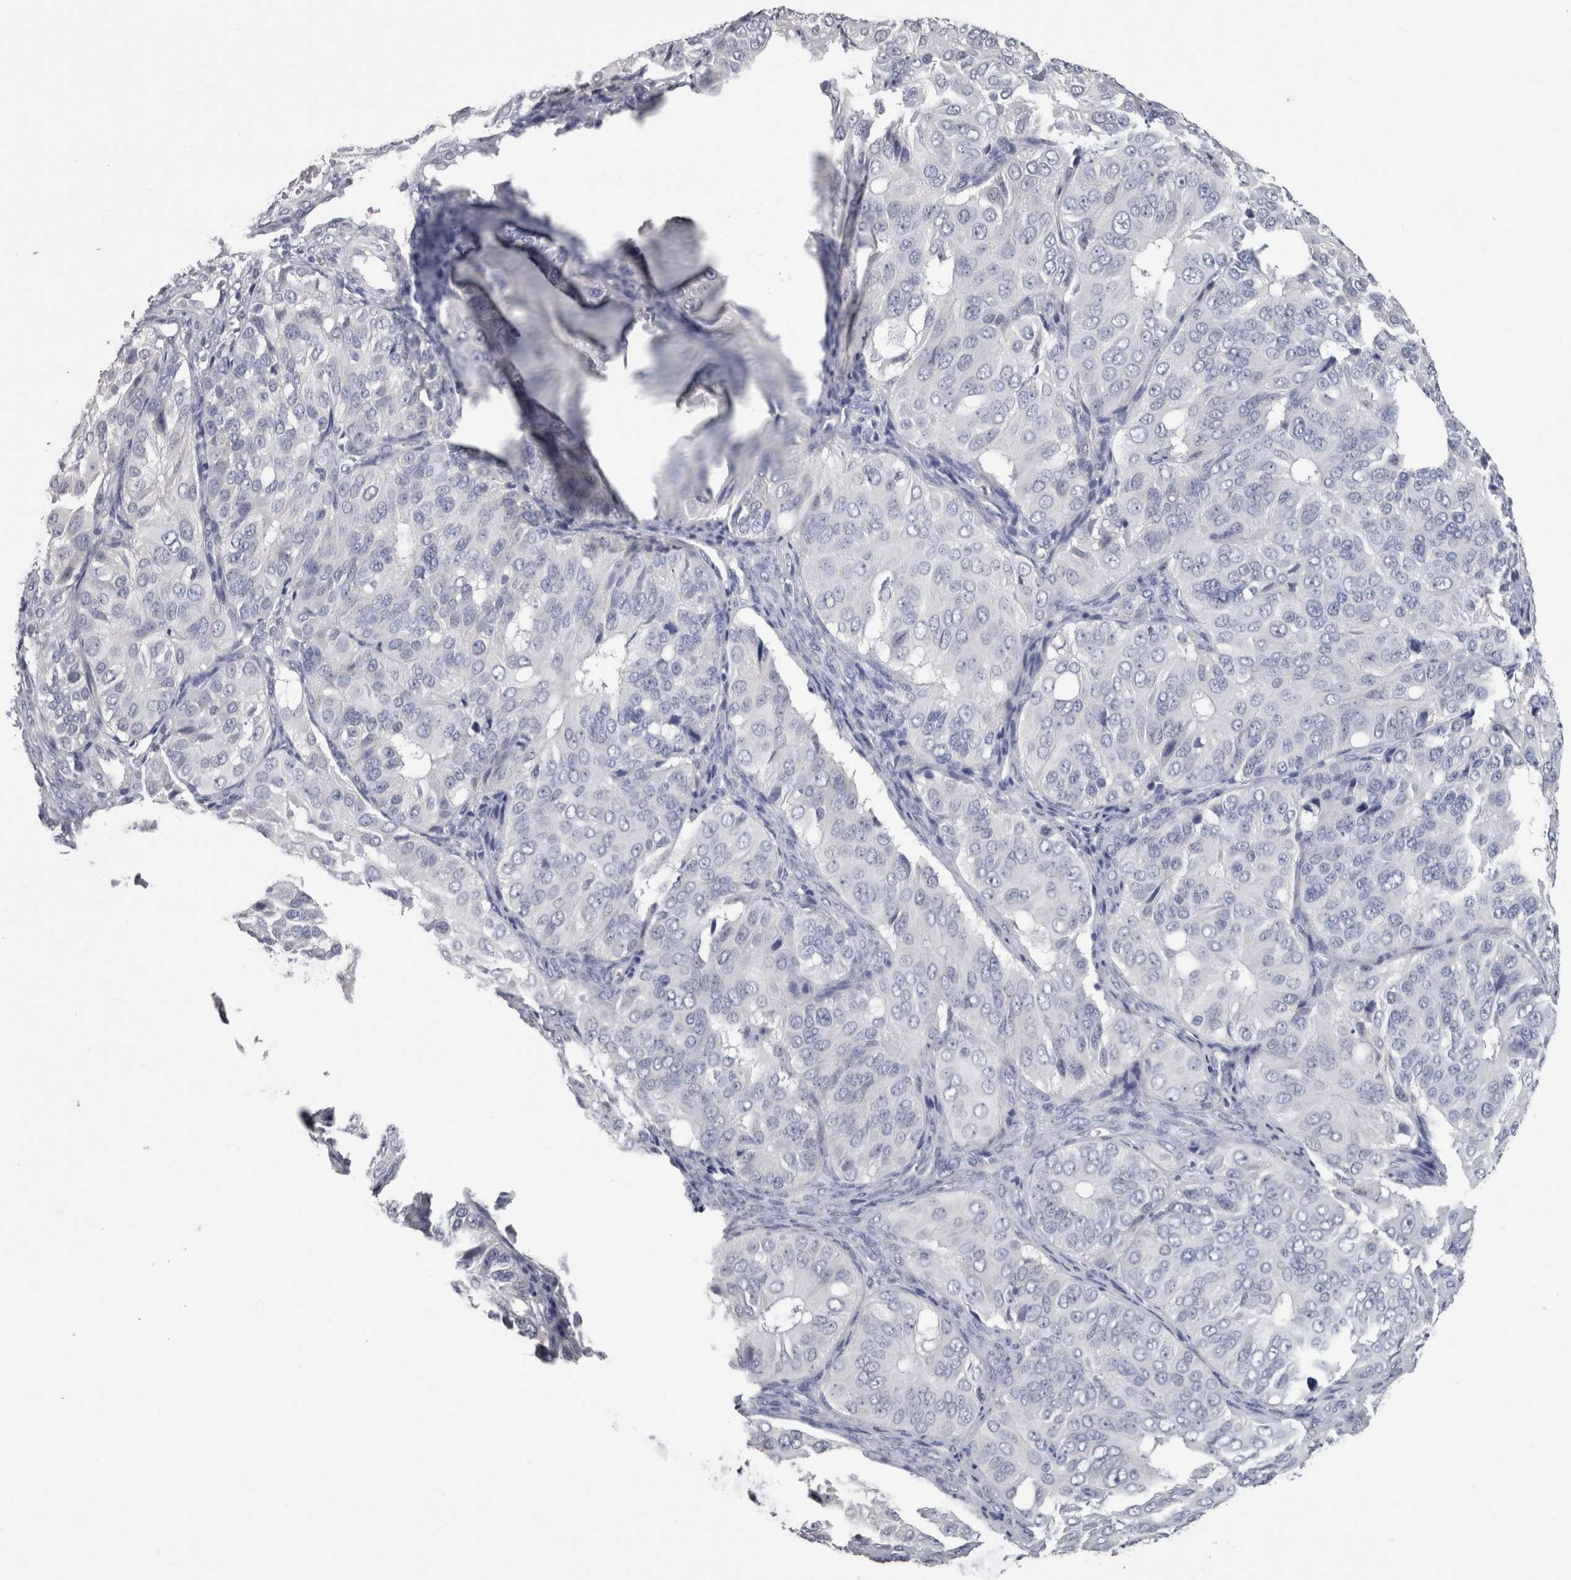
{"staining": {"intensity": "negative", "quantity": "none", "location": "none"}, "tissue": "ovarian cancer", "cell_type": "Tumor cells", "image_type": "cancer", "snomed": [{"axis": "morphology", "description": "Carcinoma, endometroid"}, {"axis": "topography", "description": "Ovary"}], "caption": "The image exhibits no staining of tumor cells in ovarian cancer.", "gene": "CA8", "patient": {"sex": "female", "age": 51}}